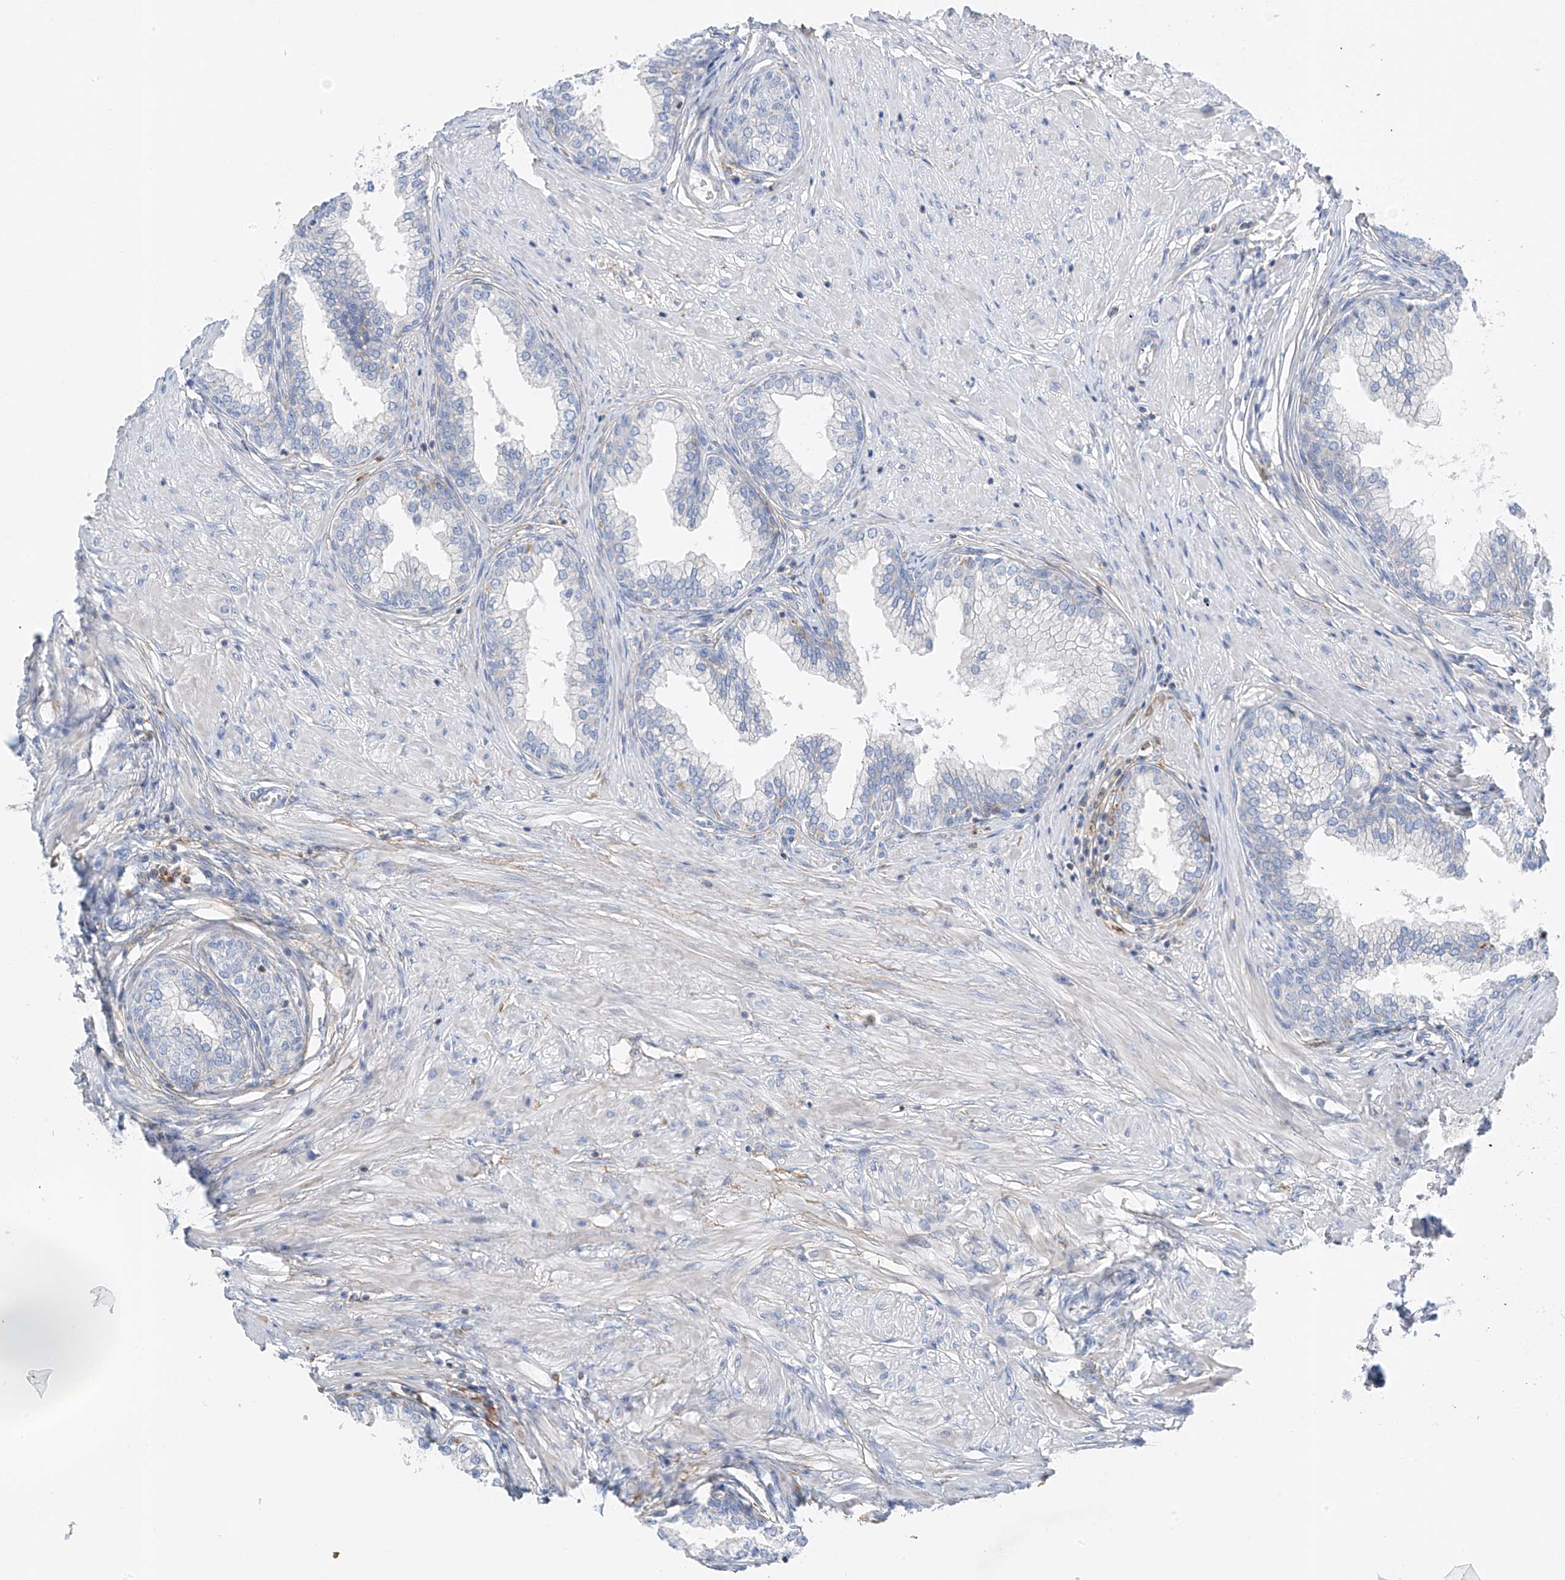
{"staining": {"intensity": "negative", "quantity": "none", "location": "none"}, "tissue": "prostate", "cell_type": "Glandular cells", "image_type": "normal", "snomed": [{"axis": "morphology", "description": "Normal tissue, NOS"}, {"axis": "morphology", "description": "Urothelial carcinoma, Low grade"}, {"axis": "topography", "description": "Urinary bladder"}, {"axis": "topography", "description": "Prostate"}], "caption": "Immunohistochemical staining of normal prostate reveals no significant staining in glandular cells.", "gene": "NALCN", "patient": {"sex": "male", "age": 60}}